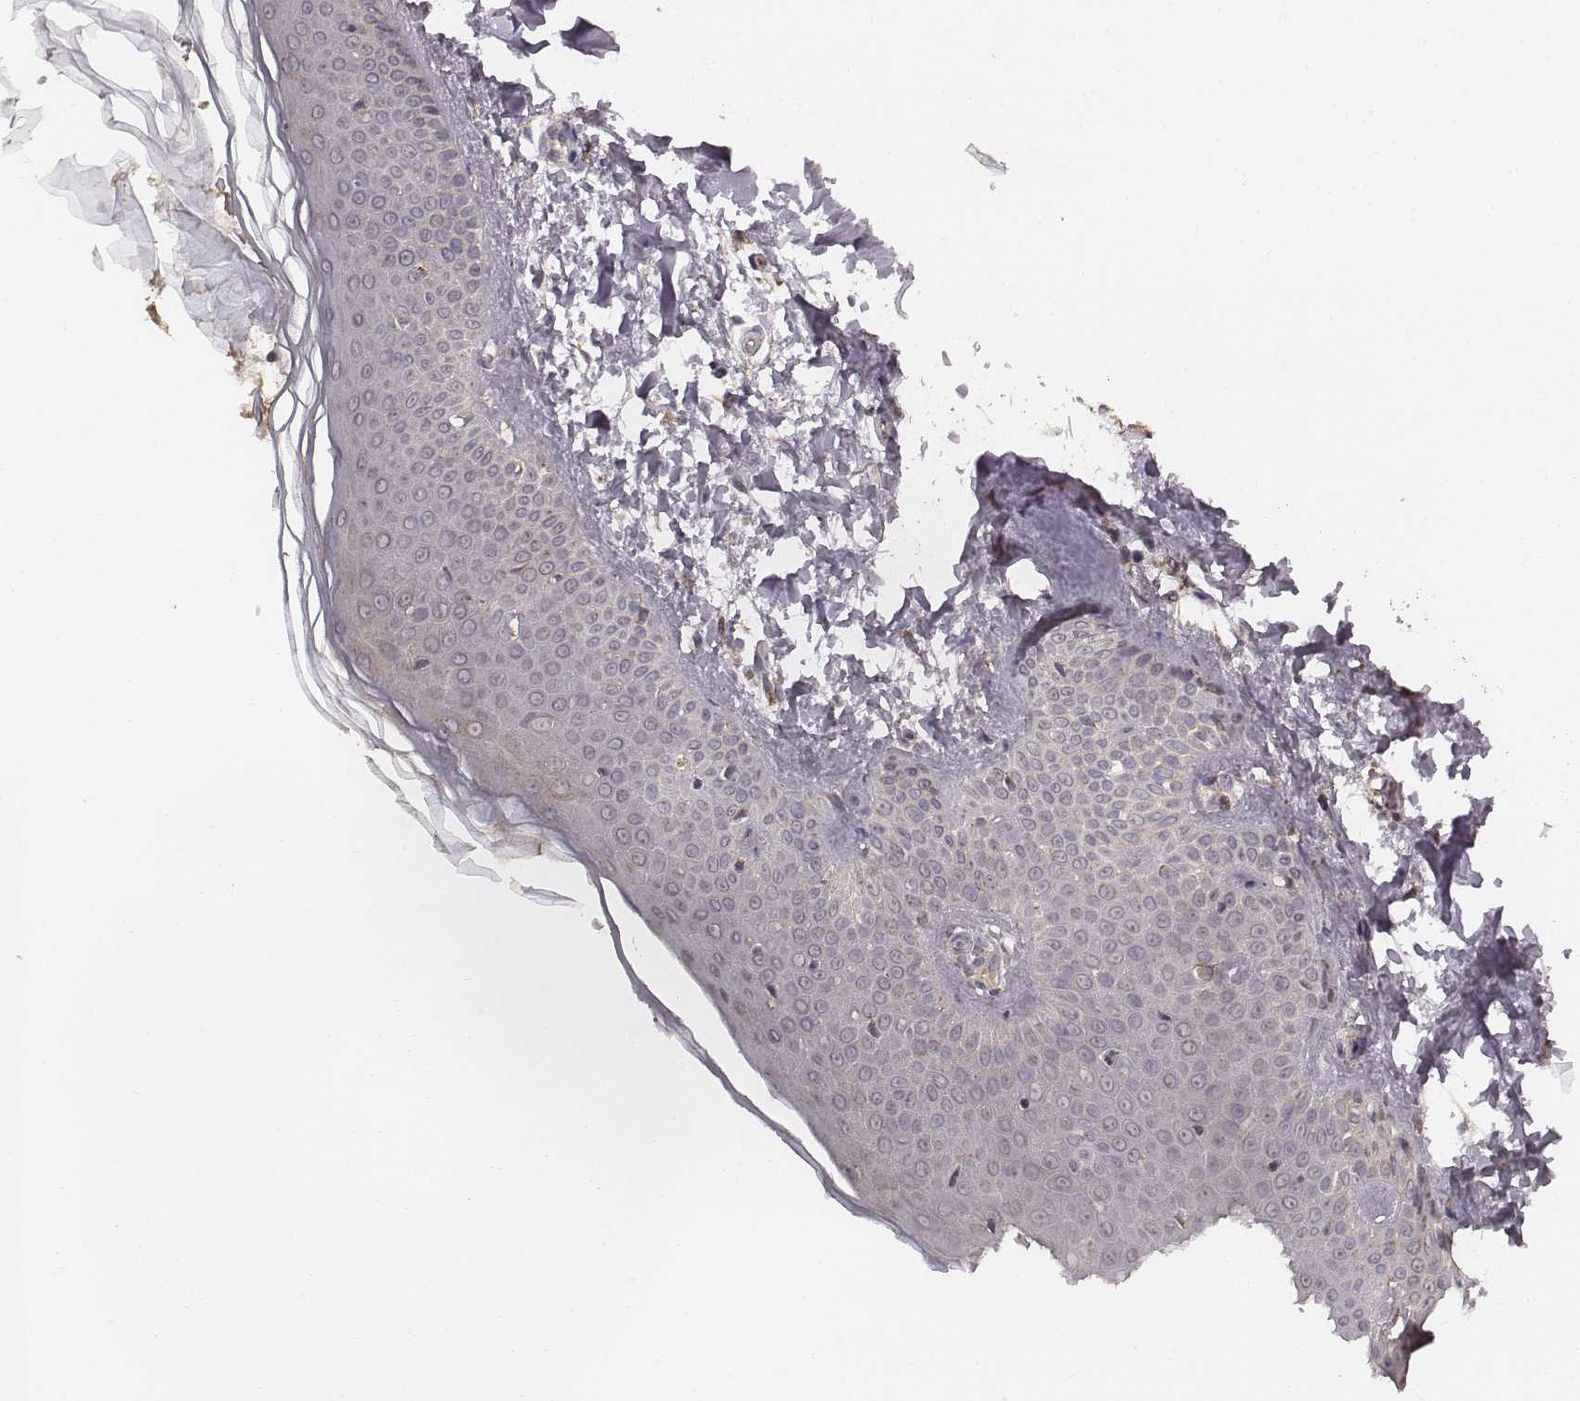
{"staining": {"intensity": "strong", "quantity": ">75%", "location": "cytoplasmic/membranous"}, "tissue": "skin", "cell_type": "Fibroblasts", "image_type": "normal", "snomed": [{"axis": "morphology", "description": "Normal tissue, NOS"}, {"axis": "topography", "description": "Skin"}], "caption": "Unremarkable skin reveals strong cytoplasmic/membranous expression in about >75% of fibroblasts, visualized by immunohistochemistry.", "gene": "PDCD2L", "patient": {"sex": "female", "age": 62}}